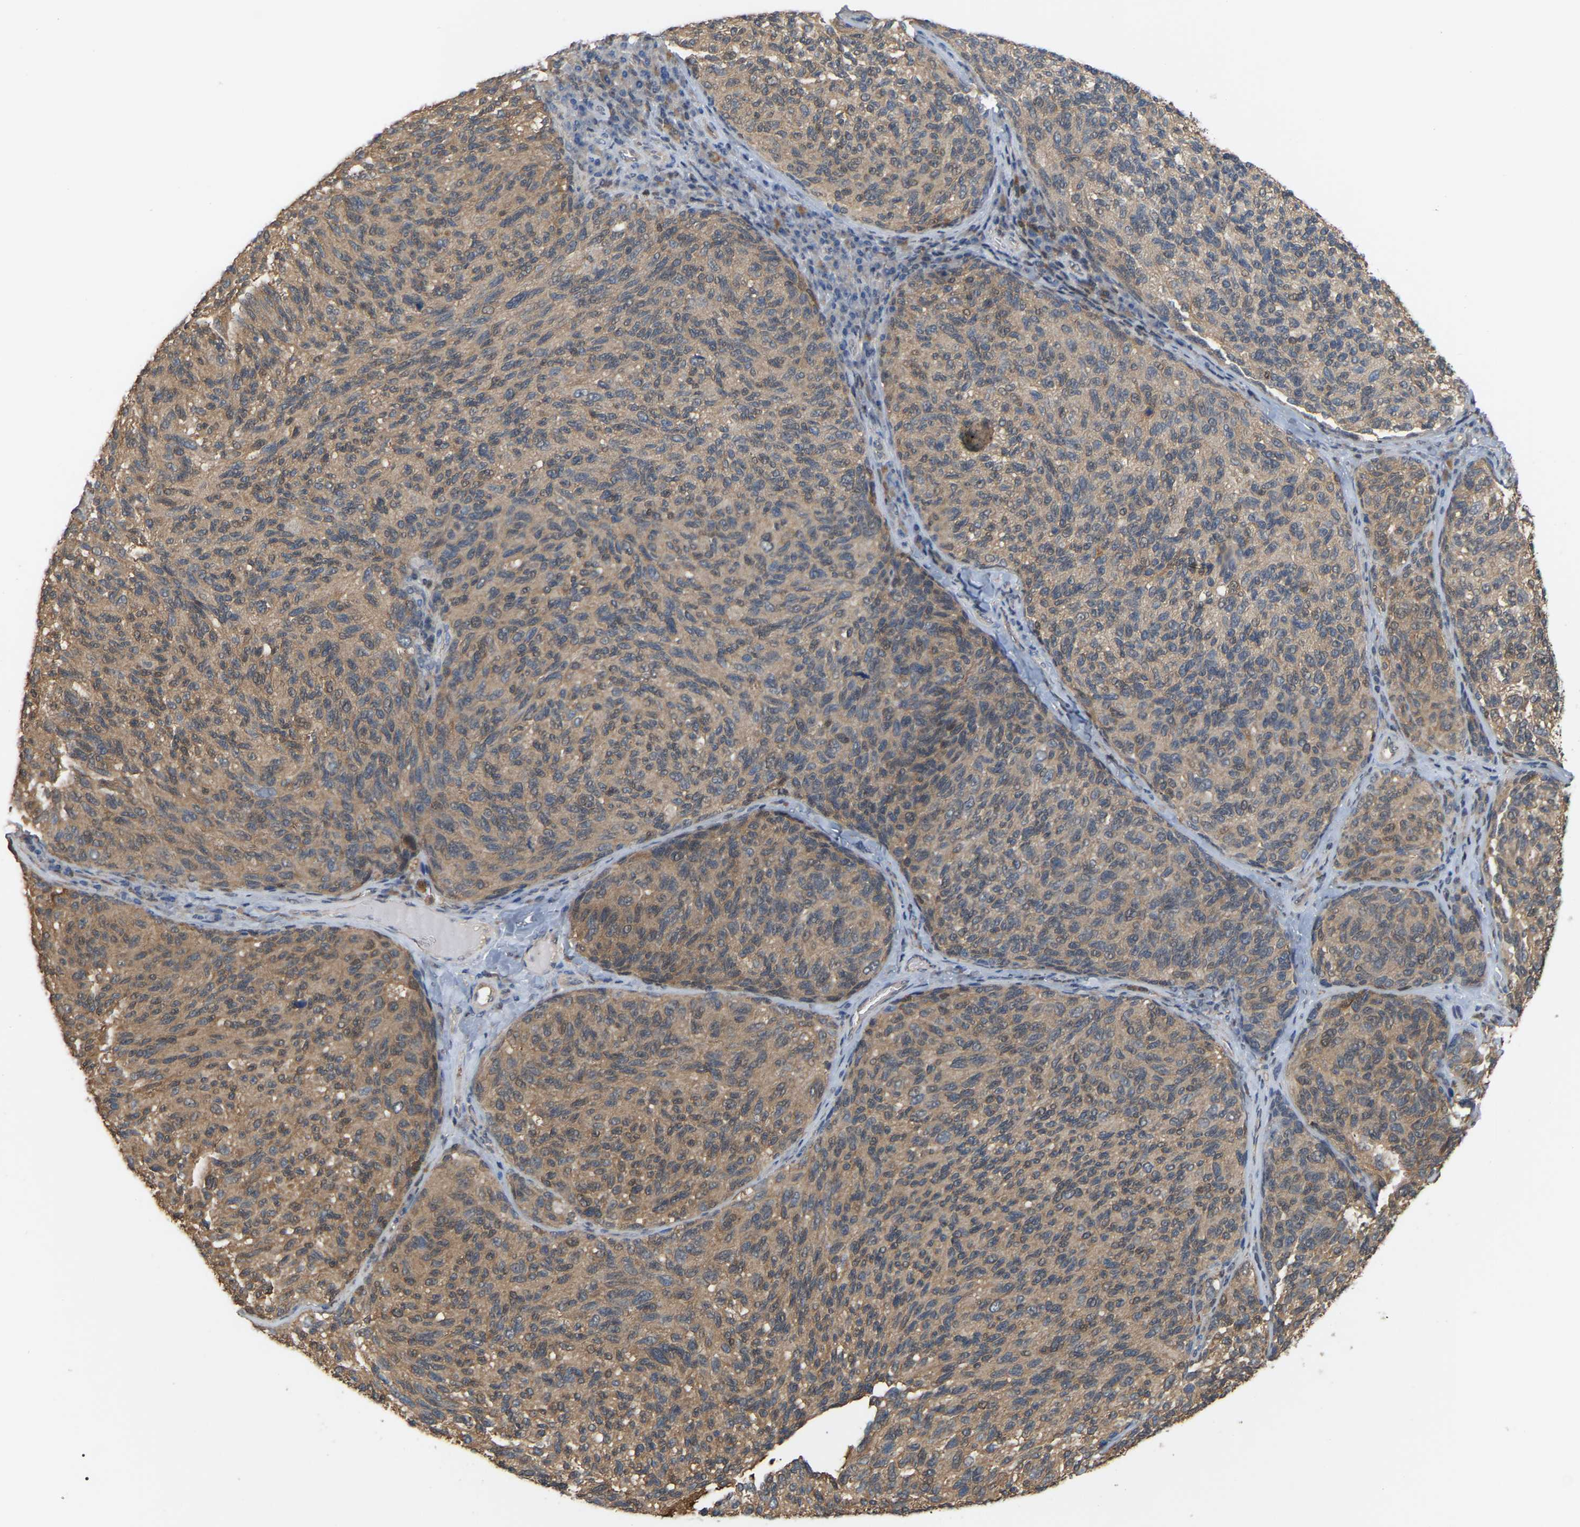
{"staining": {"intensity": "moderate", "quantity": ">75%", "location": "cytoplasmic/membranous"}, "tissue": "melanoma", "cell_type": "Tumor cells", "image_type": "cancer", "snomed": [{"axis": "morphology", "description": "Malignant melanoma, NOS"}, {"axis": "topography", "description": "Skin"}], "caption": "A medium amount of moderate cytoplasmic/membranous positivity is identified in about >75% of tumor cells in melanoma tissue. The protein is shown in brown color, while the nuclei are stained blue.", "gene": "MTPN", "patient": {"sex": "female", "age": 73}}